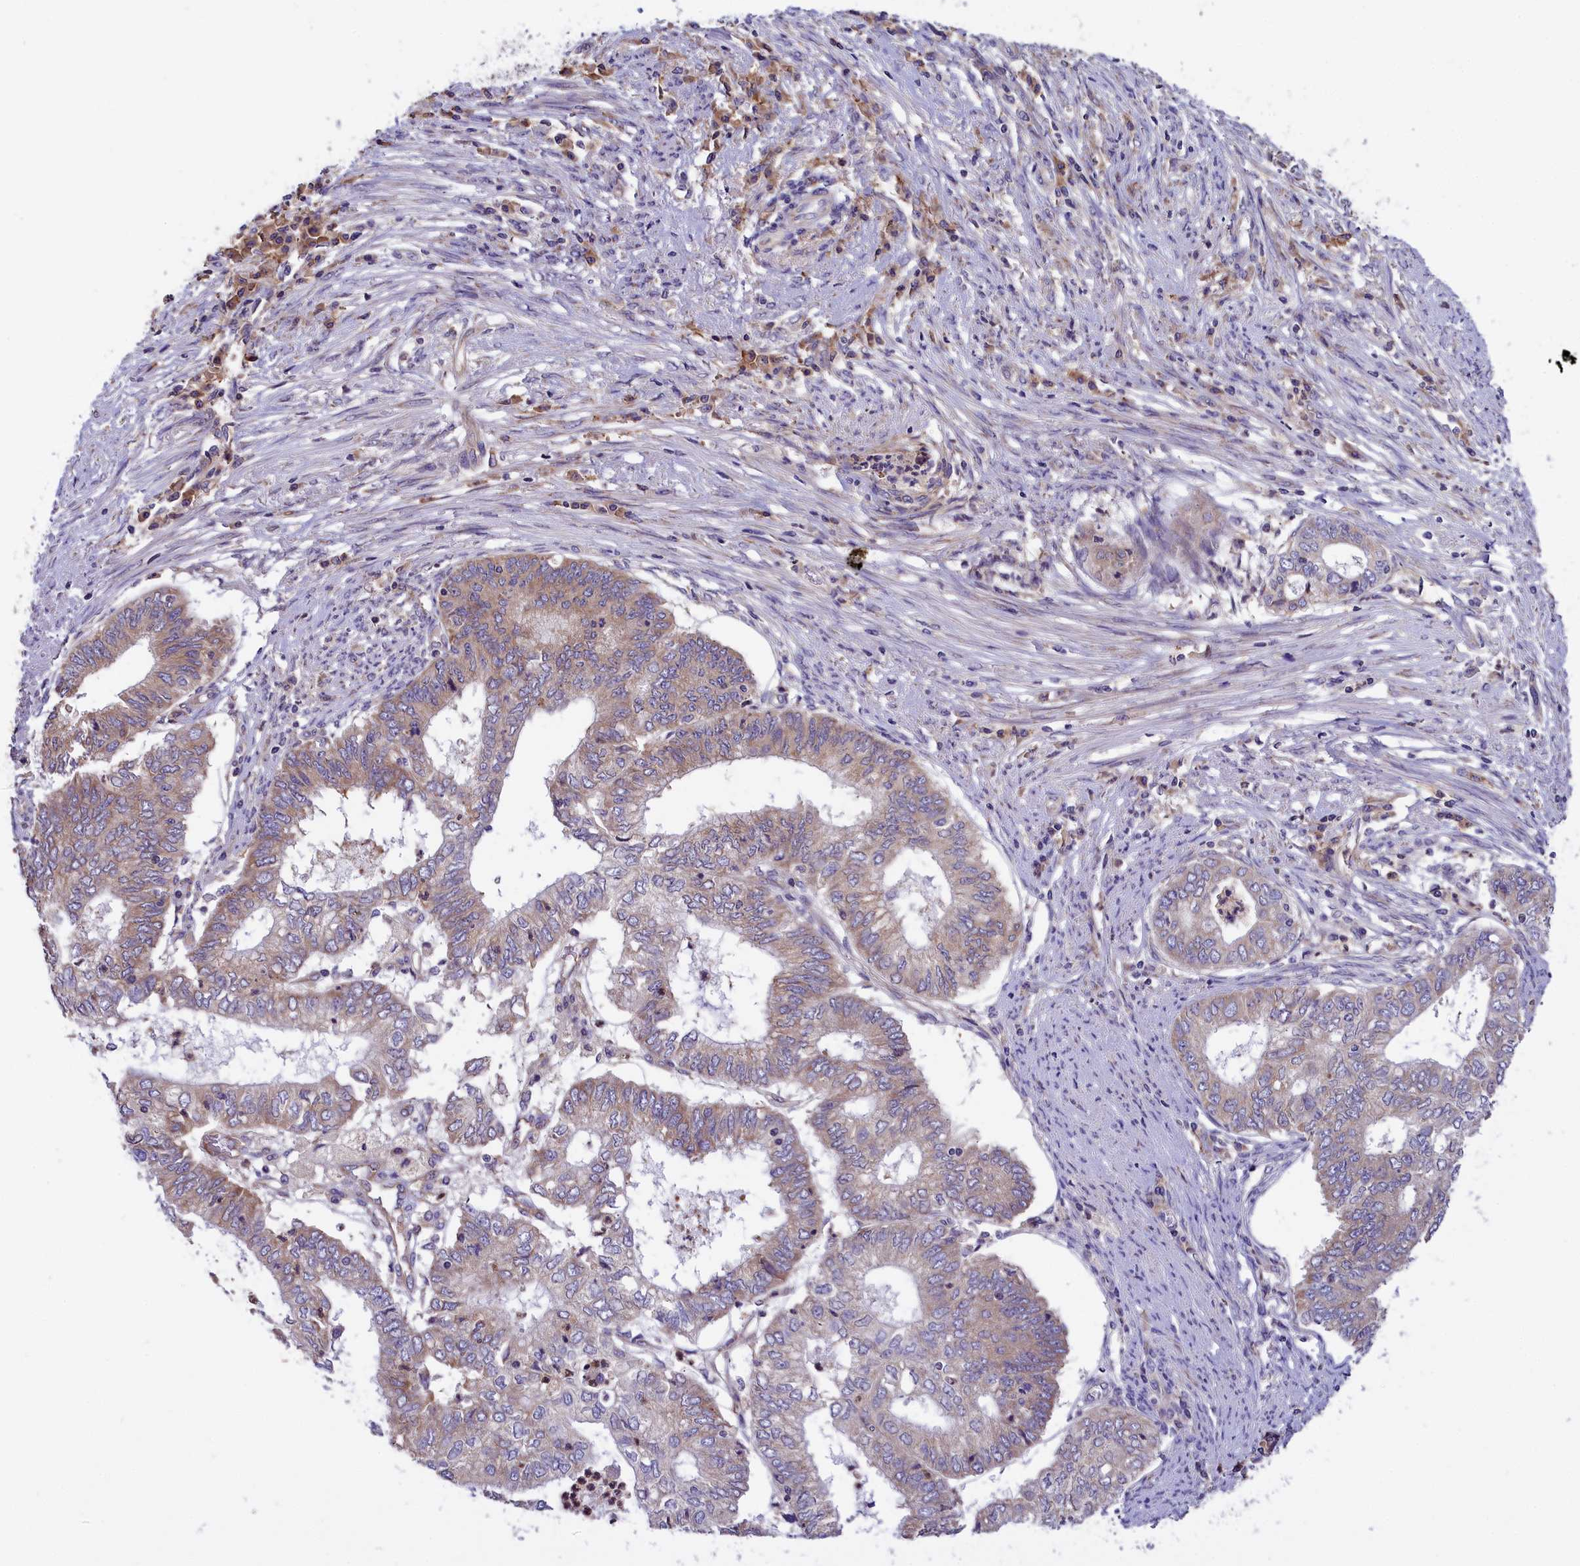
{"staining": {"intensity": "weak", "quantity": "<25%", "location": "cytoplasmic/membranous"}, "tissue": "endometrial cancer", "cell_type": "Tumor cells", "image_type": "cancer", "snomed": [{"axis": "morphology", "description": "Adenocarcinoma, NOS"}, {"axis": "topography", "description": "Endometrium"}], "caption": "A micrograph of endometrial adenocarcinoma stained for a protein displays no brown staining in tumor cells.", "gene": "DNAJB9", "patient": {"sex": "female", "age": 68}}